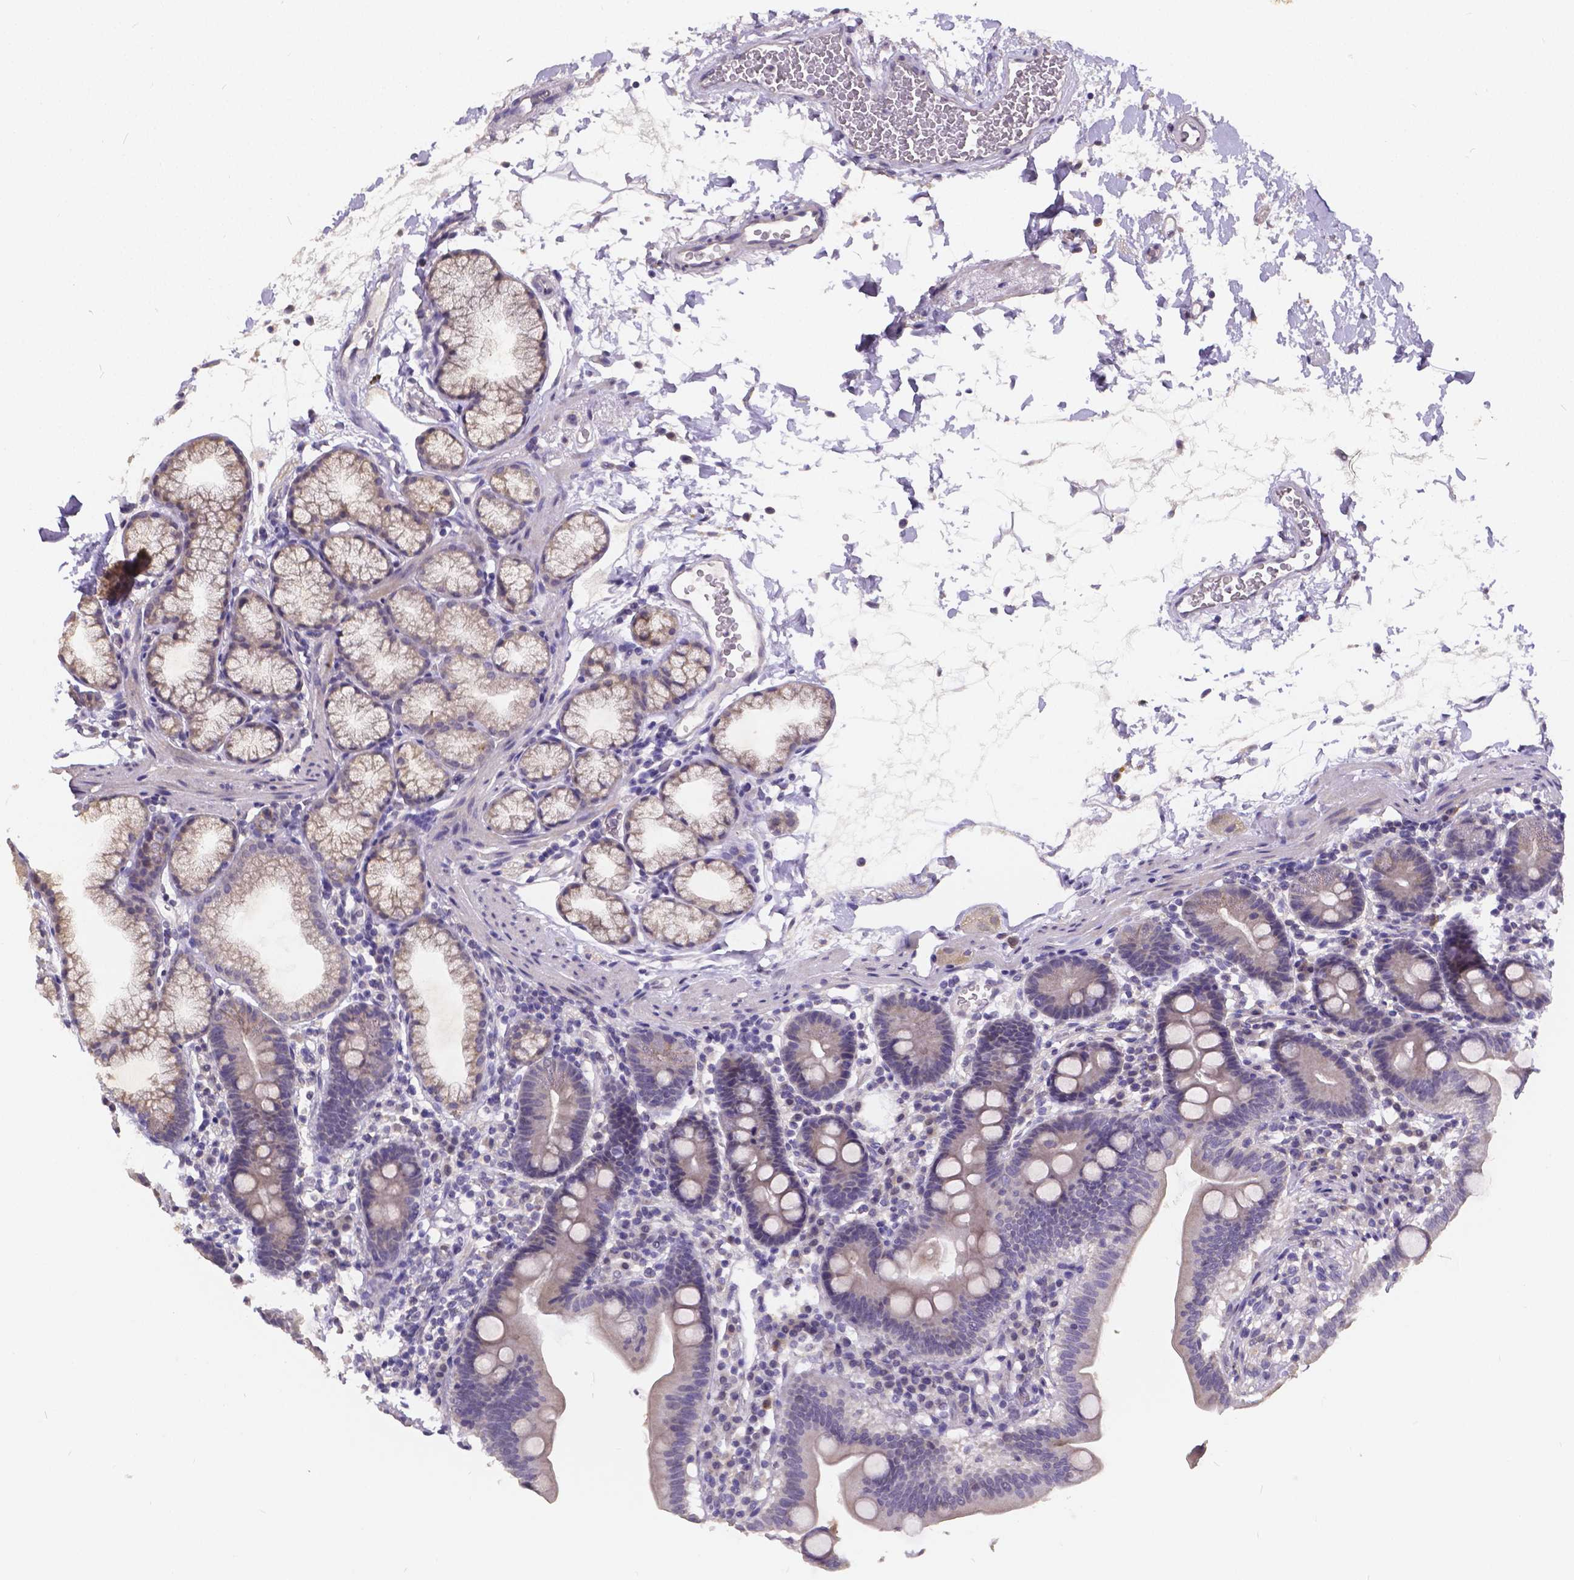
{"staining": {"intensity": "negative", "quantity": "none", "location": "none"}, "tissue": "duodenum", "cell_type": "Glandular cells", "image_type": "normal", "snomed": [{"axis": "morphology", "description": "Normal tissue, NOS"}, {"axis": "topography", "description": "Pancreas"}, {"axis": "topography", "description": "Duodenum"}], "caption": "This is a image of immunohistochemistry (IHC) staining of normal duodenum, which shows no positivity in glandular cells.", "gene": "CTNNA2", "patient": {"sex": "male", "age": 59}}